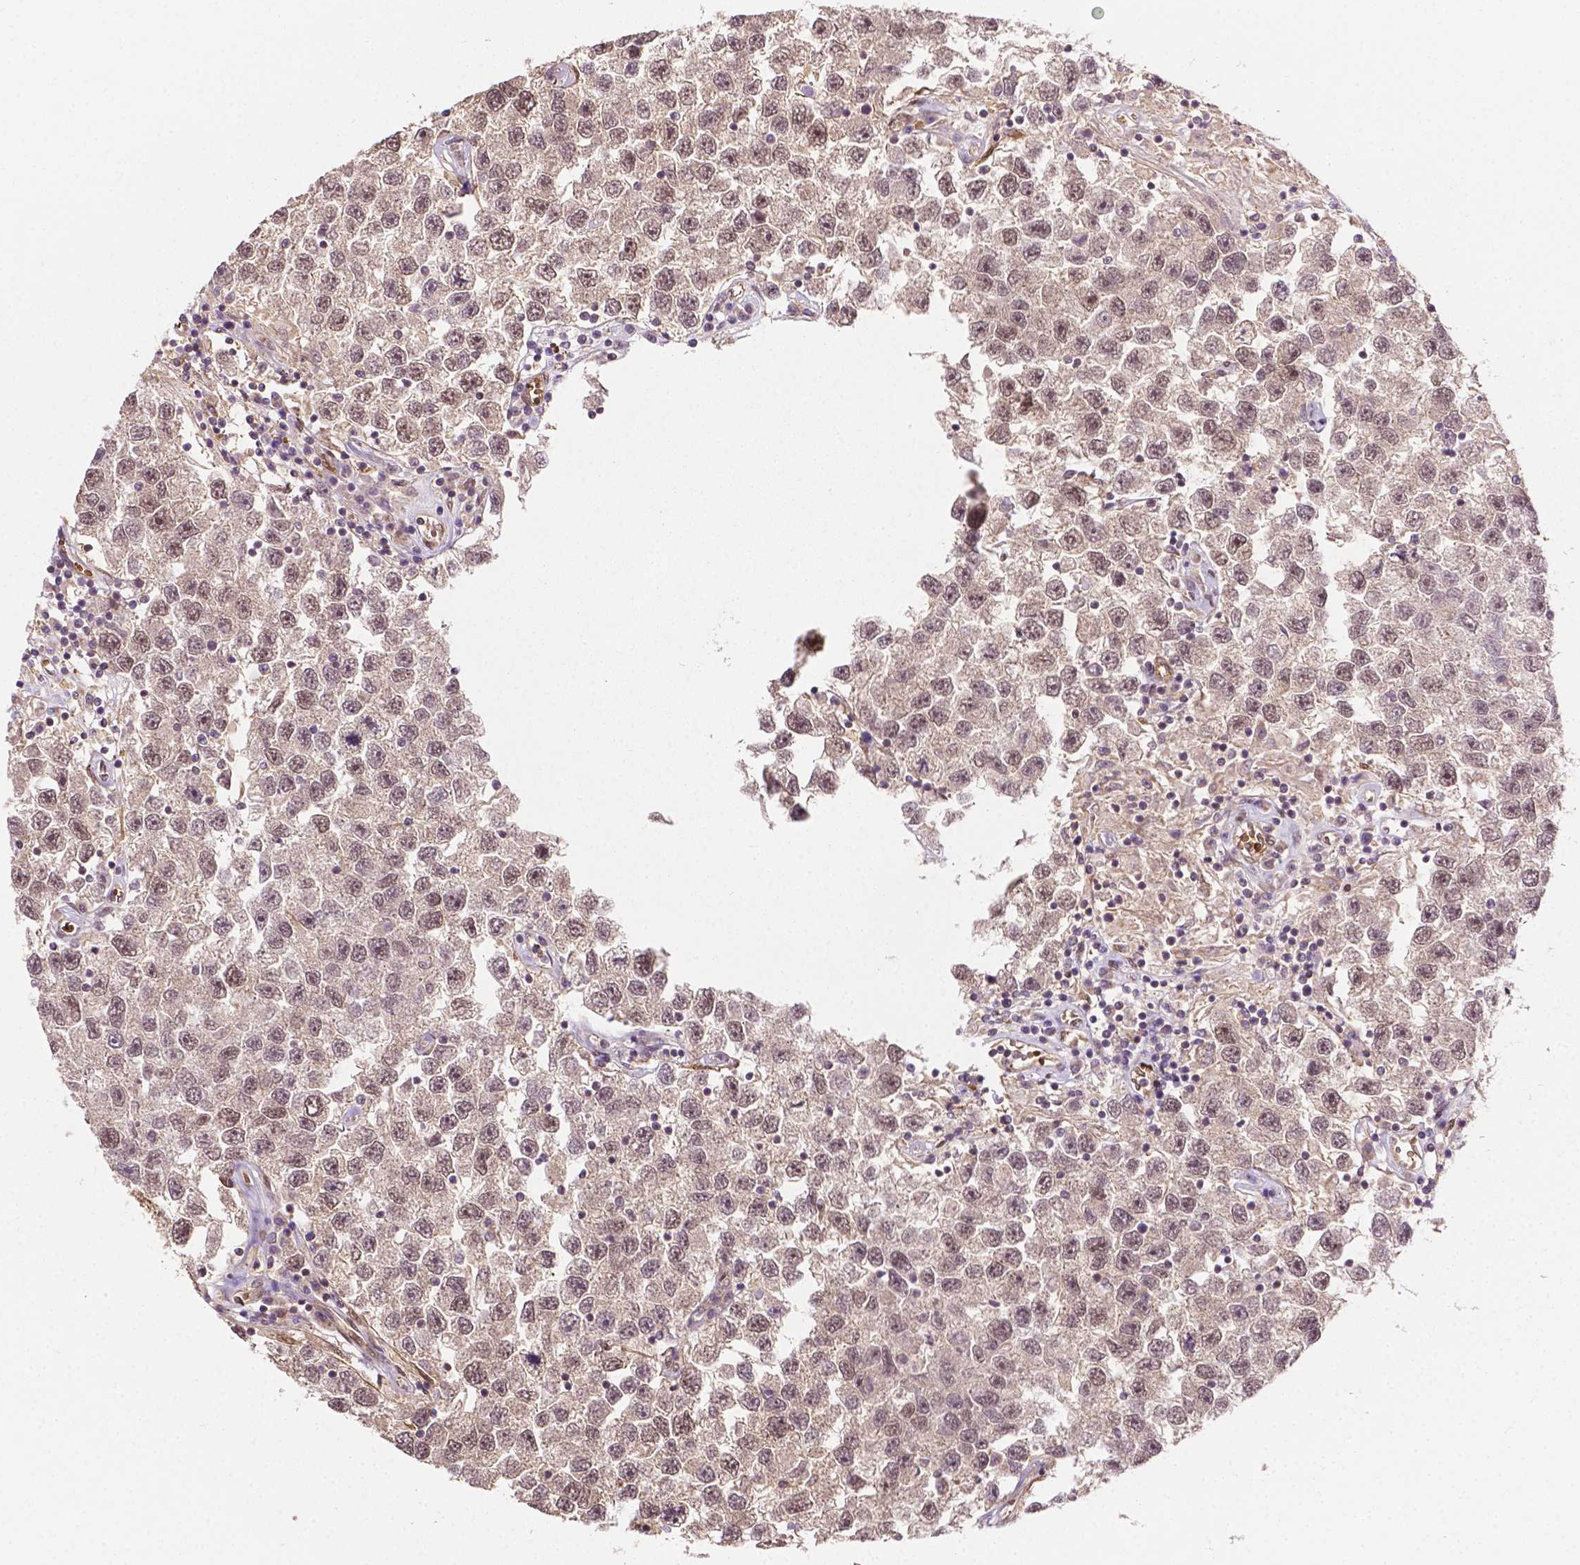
{"staining": {"intensity": "weak", "quantity": ">75%", "location": "nuclear"}, "tissue": "testis cancer", "cell_type": "Tumor cells", "image_type": "cancer", "snomed": [{"axis": "morphology", "description": "Seminoma, NOS"}, {"axis": "topography", "description": "Testis"}], "caption": "Immunohistochemical staining of testis cancer (seminoma) exhibits low levels of weak nuclear positivity in approximately >75% of tumor cells.", "gene": "YAP1", "patient": {"sex": "male", "age": 26}}